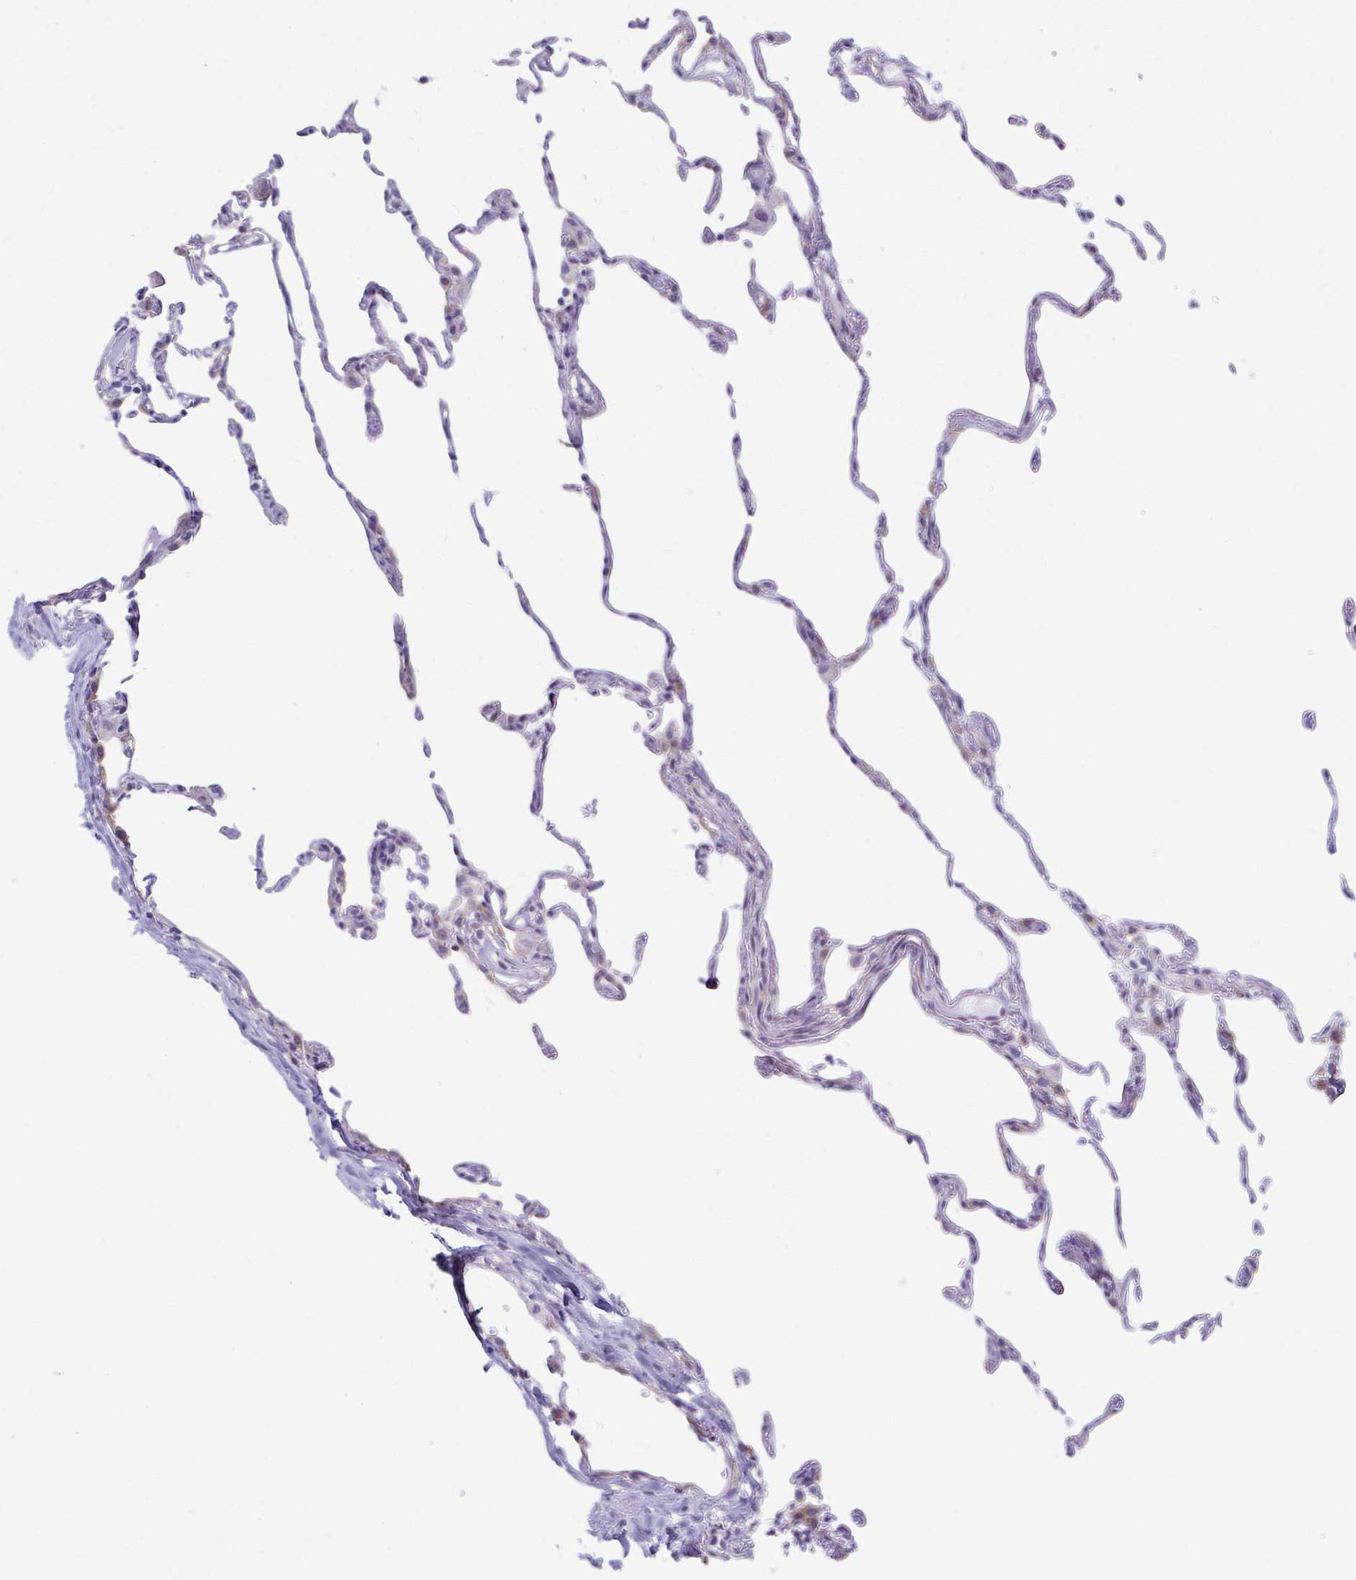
{"staining": {"intensity": "negative", "quantity": "none", "location": "none"}, "tissue": "lung", "cell_type": "Alveolar cells", "image_type": "normal", "snomed": [{"axis": "morphology", "description": "Normal tissue, NOS"}, {"axis": "topography", "description": "Lung"}], "caption": "This is an IHC image of benign human lung. There is no positivity in alveolar cells.", "gene": "PRKRA", "patient": {"sex": "female", "age": 57}}